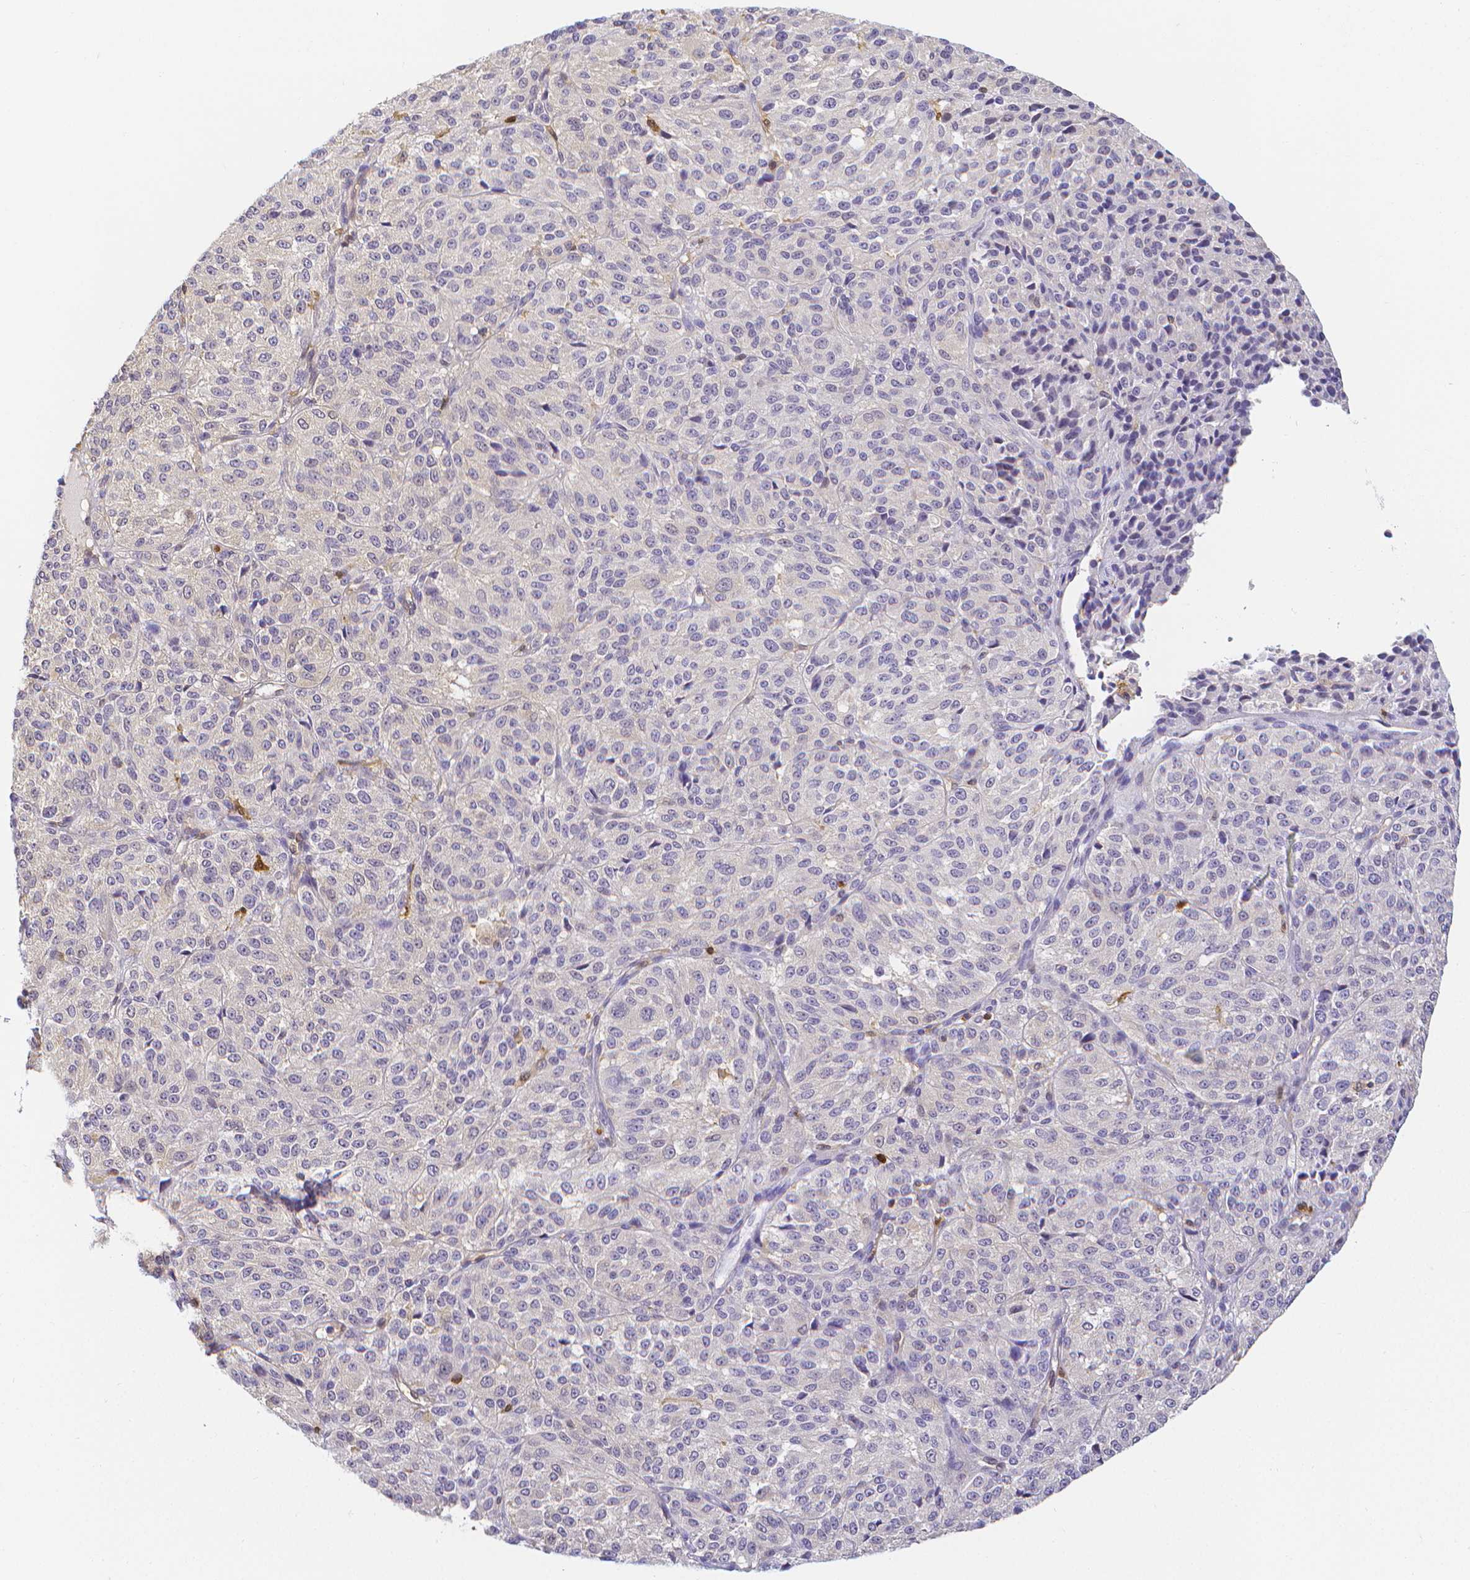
{"staining": {"intensity": "negative", "quantity": "none", "location": "none"}, "tissue": "melanoma", "cell_type": "Tumor cells", "image_type": "cancer", "snomed": [{"axis": "morphology", "description": "Malignant melanoma, Metastatic site"}, {"axis": "topography", "description": "Brain"}], "caption": "DAB (3,3'-diaminobenzidine) immunohistochemical staining of human melanoma shows no significant positivity in tumor cells.", "gene": "COTL1", "patient": {"sex": "female", "age": 56}}